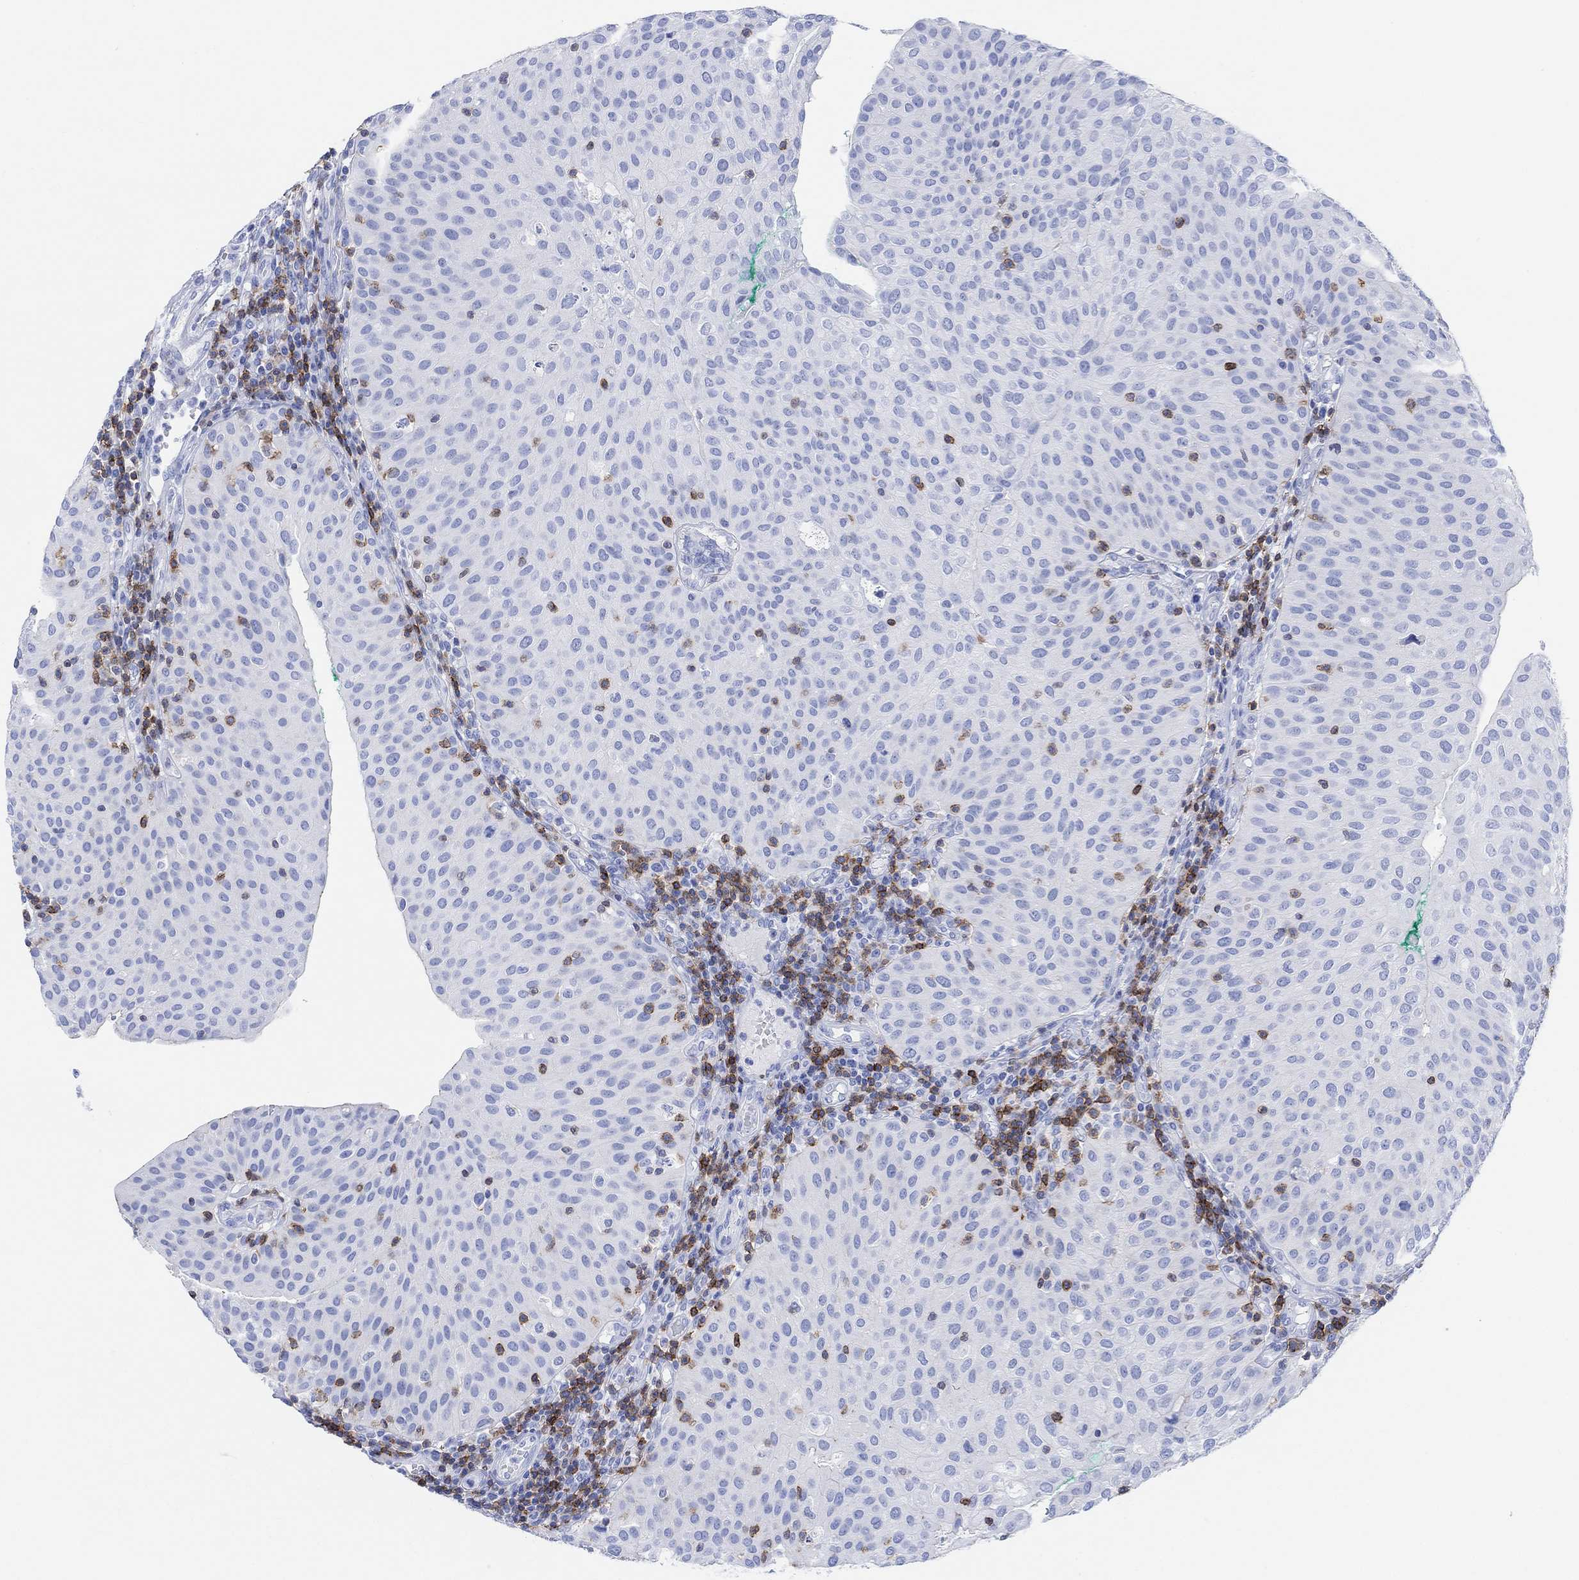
{"staining": {"intensity": "negative", "quantity": "none", "location": "none"}, "tissue": "urothelial cancer", "cell_type": "Tumor cells", "image_type": "cancer", "snomed": [{"axis": "morphology", "description": "Urothelial carcinoma, Low grade"}, {"axis": "topography", "description": "Urinary bladder"}], "caption": "High power microscopy photomicrograph of an immunohistochemistry (IHC) histopathology image of urothelial cancer, revealing no significant staining in tumor cells.", "gene": "GPR65", "patient": {"sex": "male", "age": 54}}